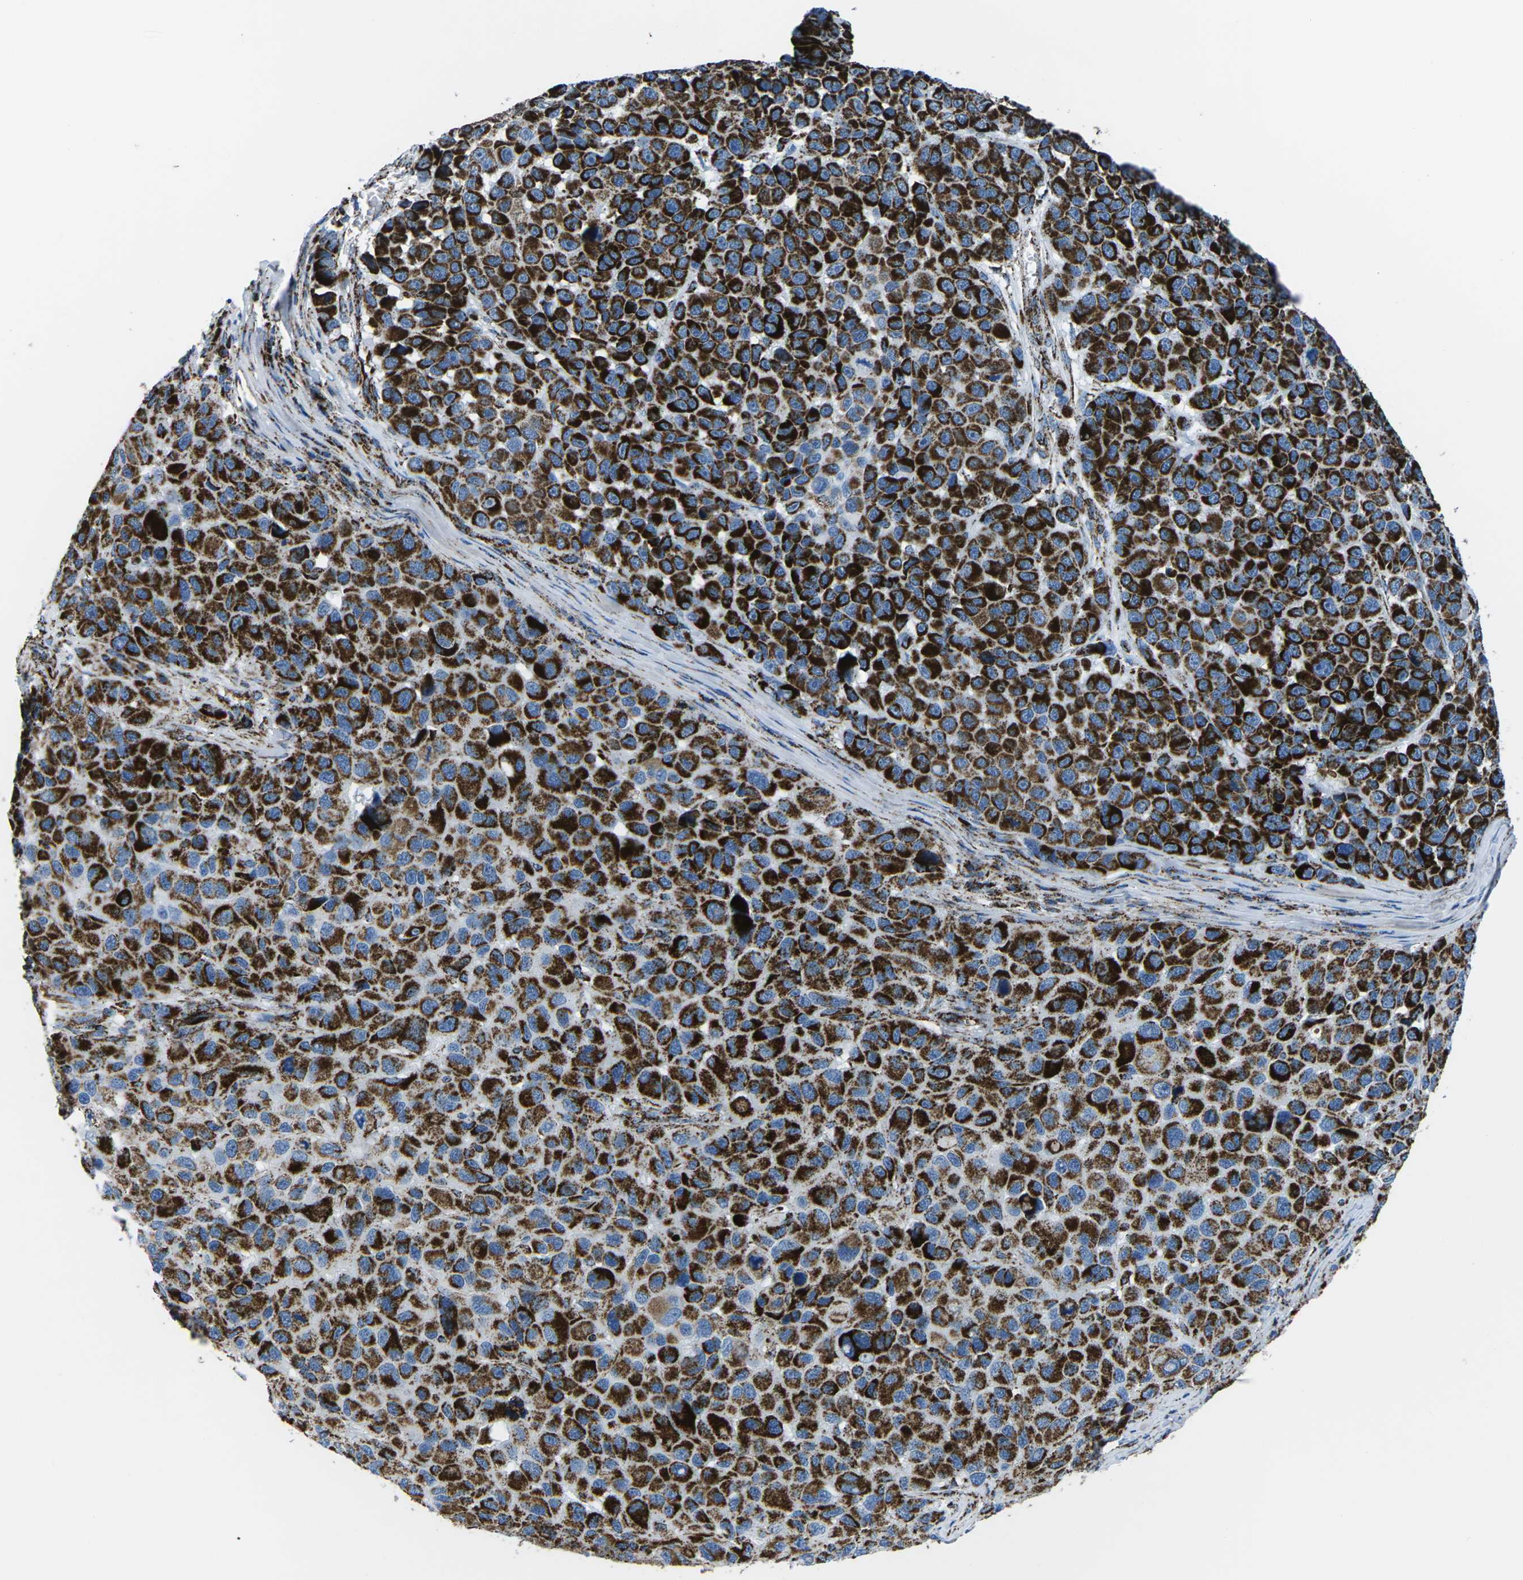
{"staining": {"intensity": "strong", "quantity": ">75%", "location": "cytoplasmic/membranous"}, "tissue": "melanoma", "cell_type": "Tumor cells", "image_type": "cancer", "snomed": [{"axis": "morphology", "description": "Malignant melanoma, NOS"}, {"axis": "topography", "description": "Skin"}], "caption": "DAB (3,3'-diaminobenzidine) immunohistochemical staining of human malignant melanoma reveals strong cytoplasmic/membranous protein staining in about >75% of tumor cells.", "gene": "MT-CO2", "patient": {"sex": "male", "age": 53}}